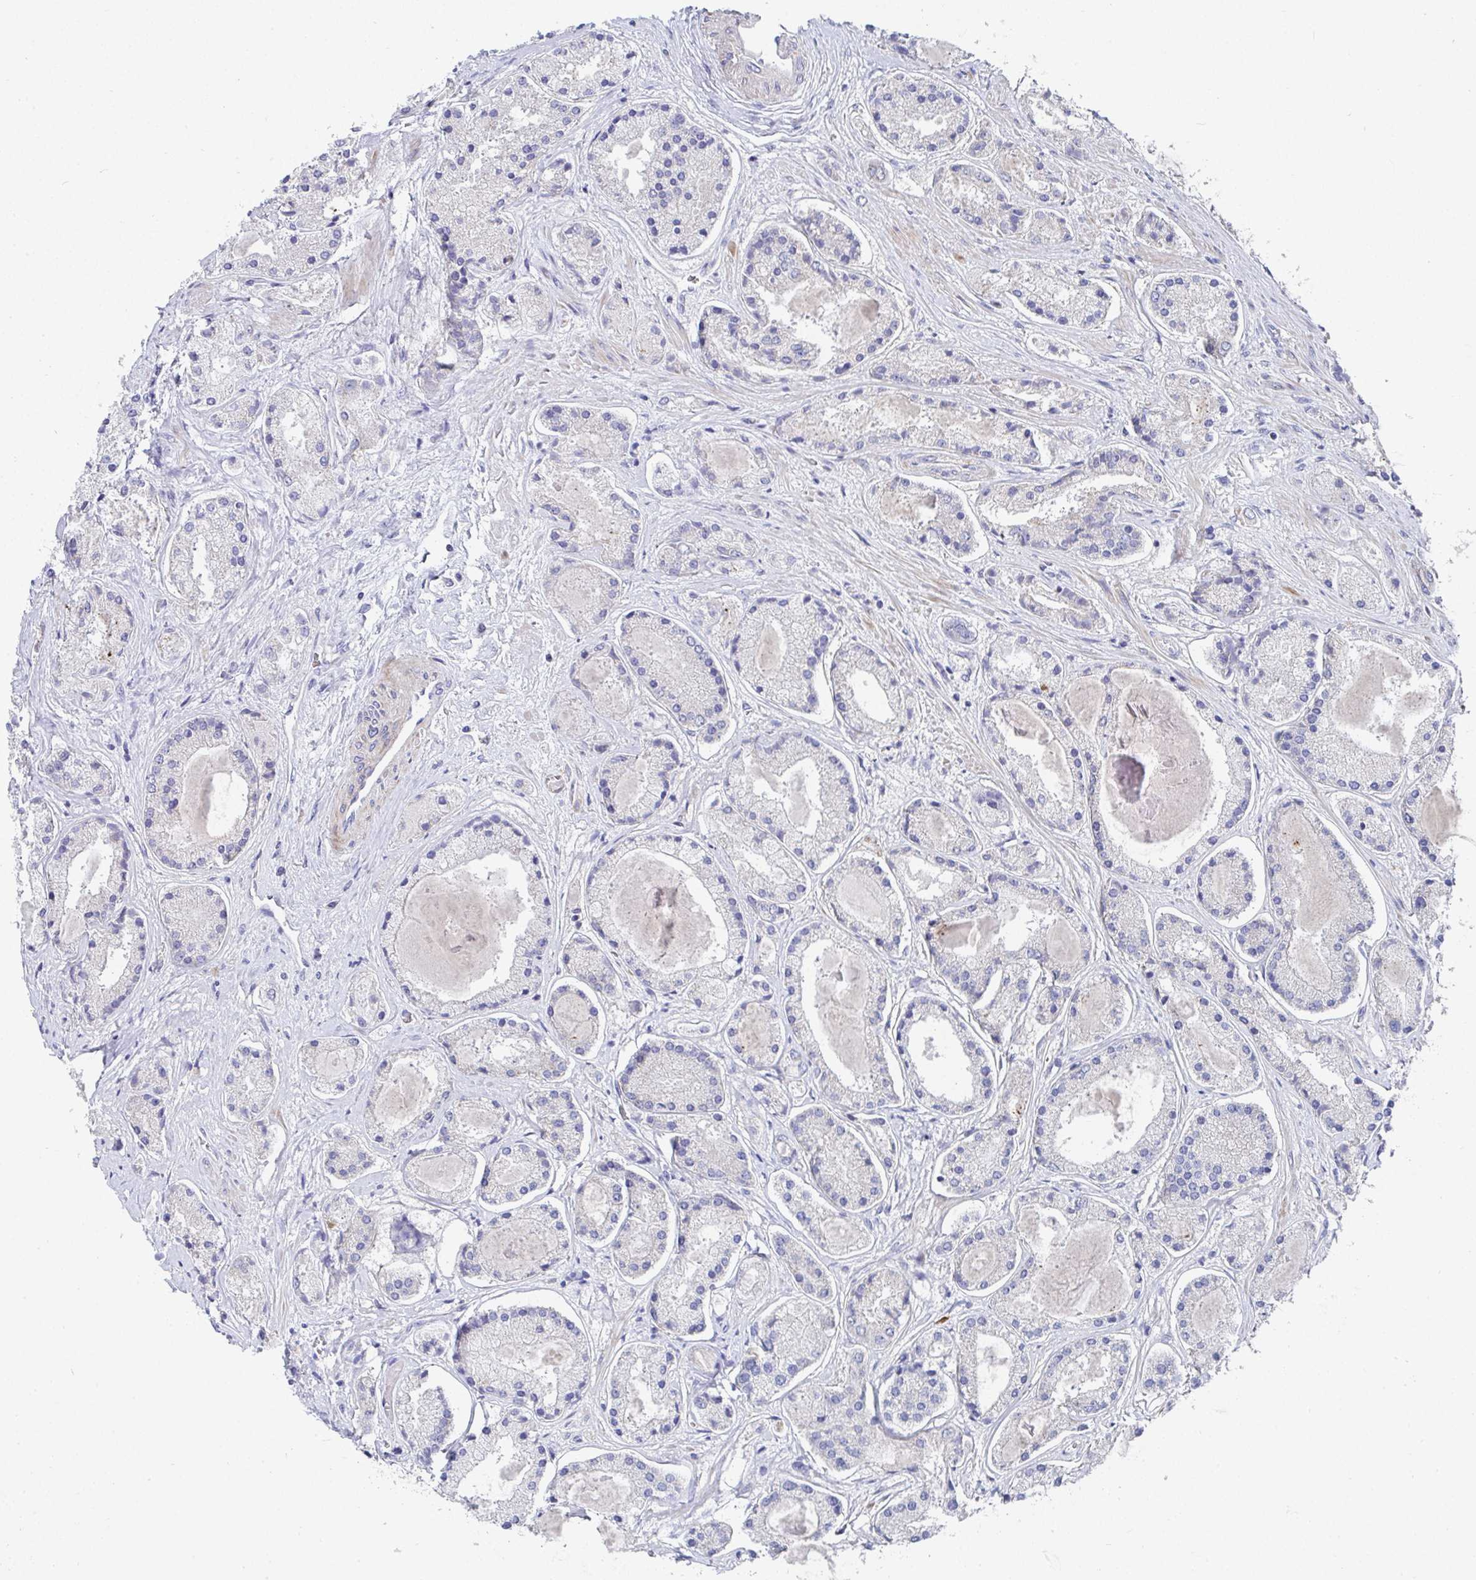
{"staining": {"intensity": "negative", "quantity": "none", "location": "none"}, "tissue": "prostate cancer", "cell_type": "Tumor cells", "image_type": "cancer", "snomed": [{"axis": "morphology", "description": "Adenocarcinoma, High grade"}, {"axis": "topography", "description": "Prostate"}], "caption": "Tumor cells are negative for brown protein staining in prostate cancer. Nuclei are stained in blue.", "gene": "ATP5F1C", "patient": {"sex": "male", "age": 67}}